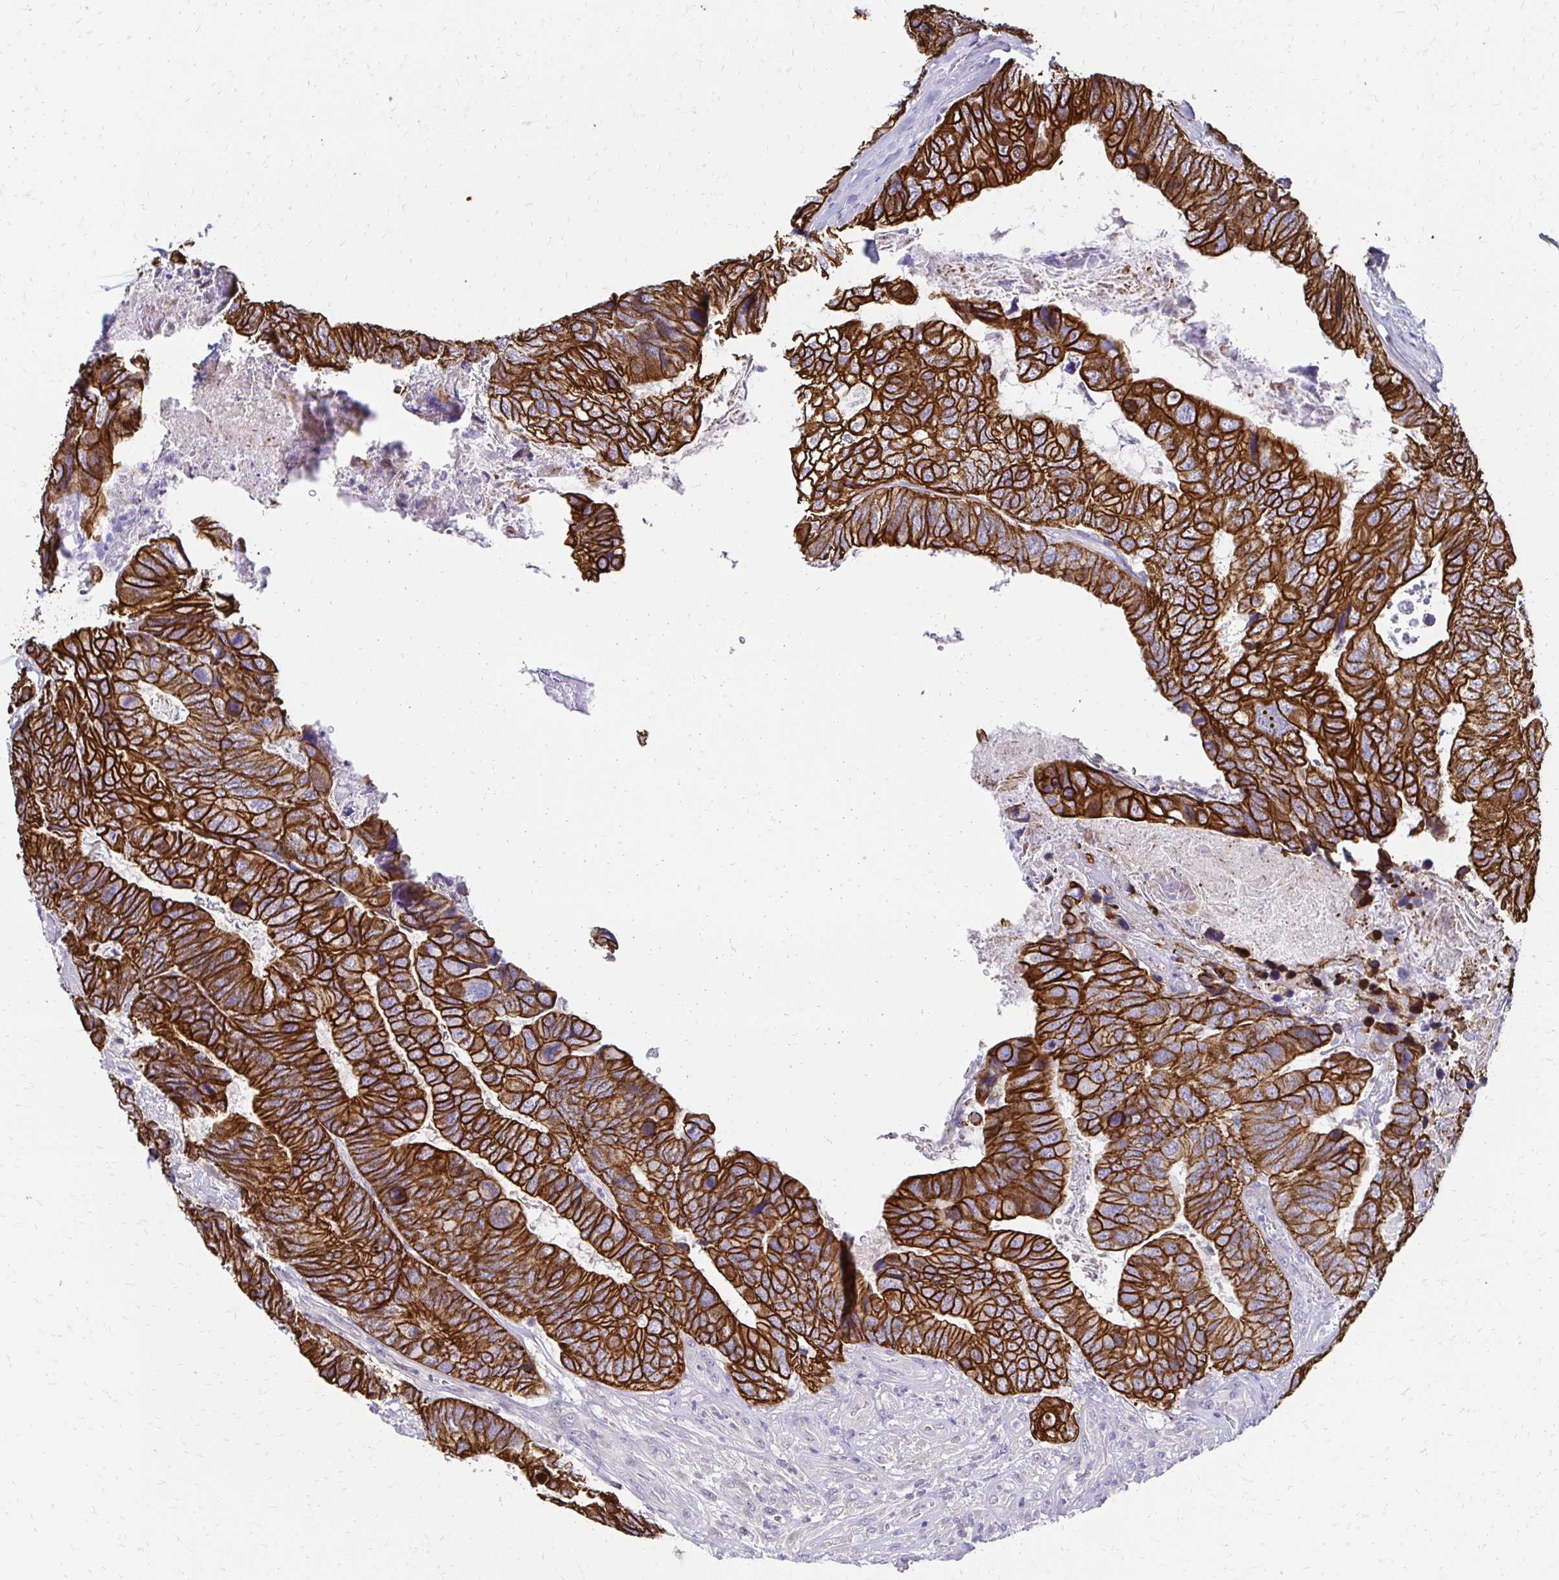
{"staining": {"intensity": "strong", "quantity": ">75%", "location": "cytoplasmic/membranous"}, "tissue": "breast cancer", "cell_type": "Tumor cells", "image_type": "cancer", "snomed": [{"axis": "morphology", "description": "Lobular carcinoma"}, {"axis": "topography", "description": "Breast"}], "caption": "Immunohistochemical staining of human breast cancer demonstrates strong cytoplasmic/membranous protein expression in approximately >75% of tumor cells. The staining is performed using DAB brown chromogen to label protein expression. The nuclei are counter-stained blue using hematoxylin.", "gene": "C1QTNF2", "patient": {"sex": "female", "age": 59}}